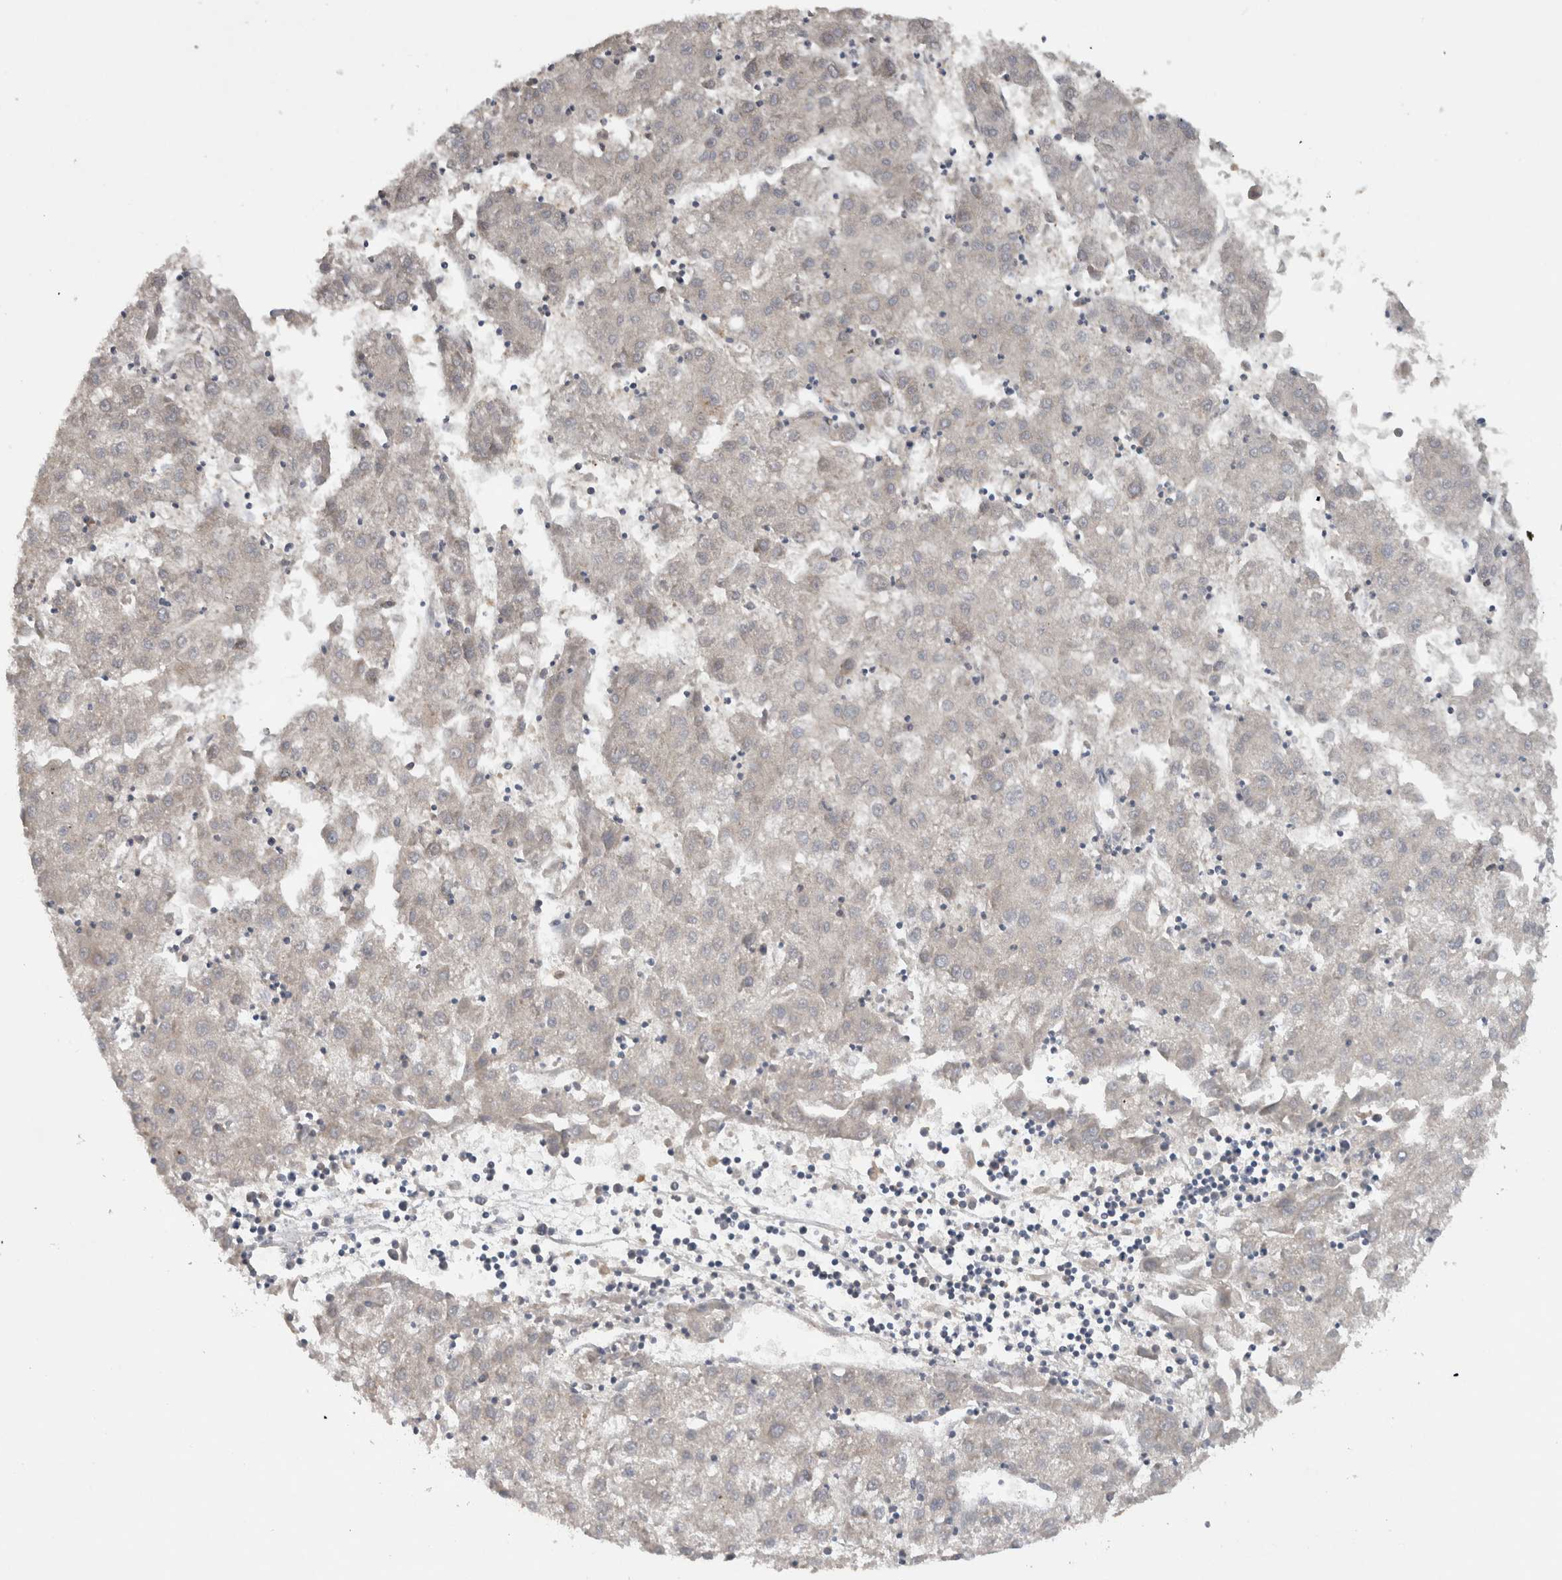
{"staining": {"intensity": "negative", "quantity": "none", "location": "none"}, "tissue": "liver cancer", "cell_type": "Tumor cells", "image_type": "cancer", "snomed": [{"axis": "morphology", "description": "Carcinoma, Hepatocellular, NOS"}, {"axis": "topography", "description": "Liver"}], "caption": "IHC micrograph of hepatocellular carcinoma (liver) stained for a protein (brown), which displays no positivity in tumor cells. (Brightfield microscopy of DAB (3,3'-diaminobenzidine) immunohistochemistry (IHC) at high magnification).", "gene": "HEXD", "patient": {"sex": "male", "age": 72}}